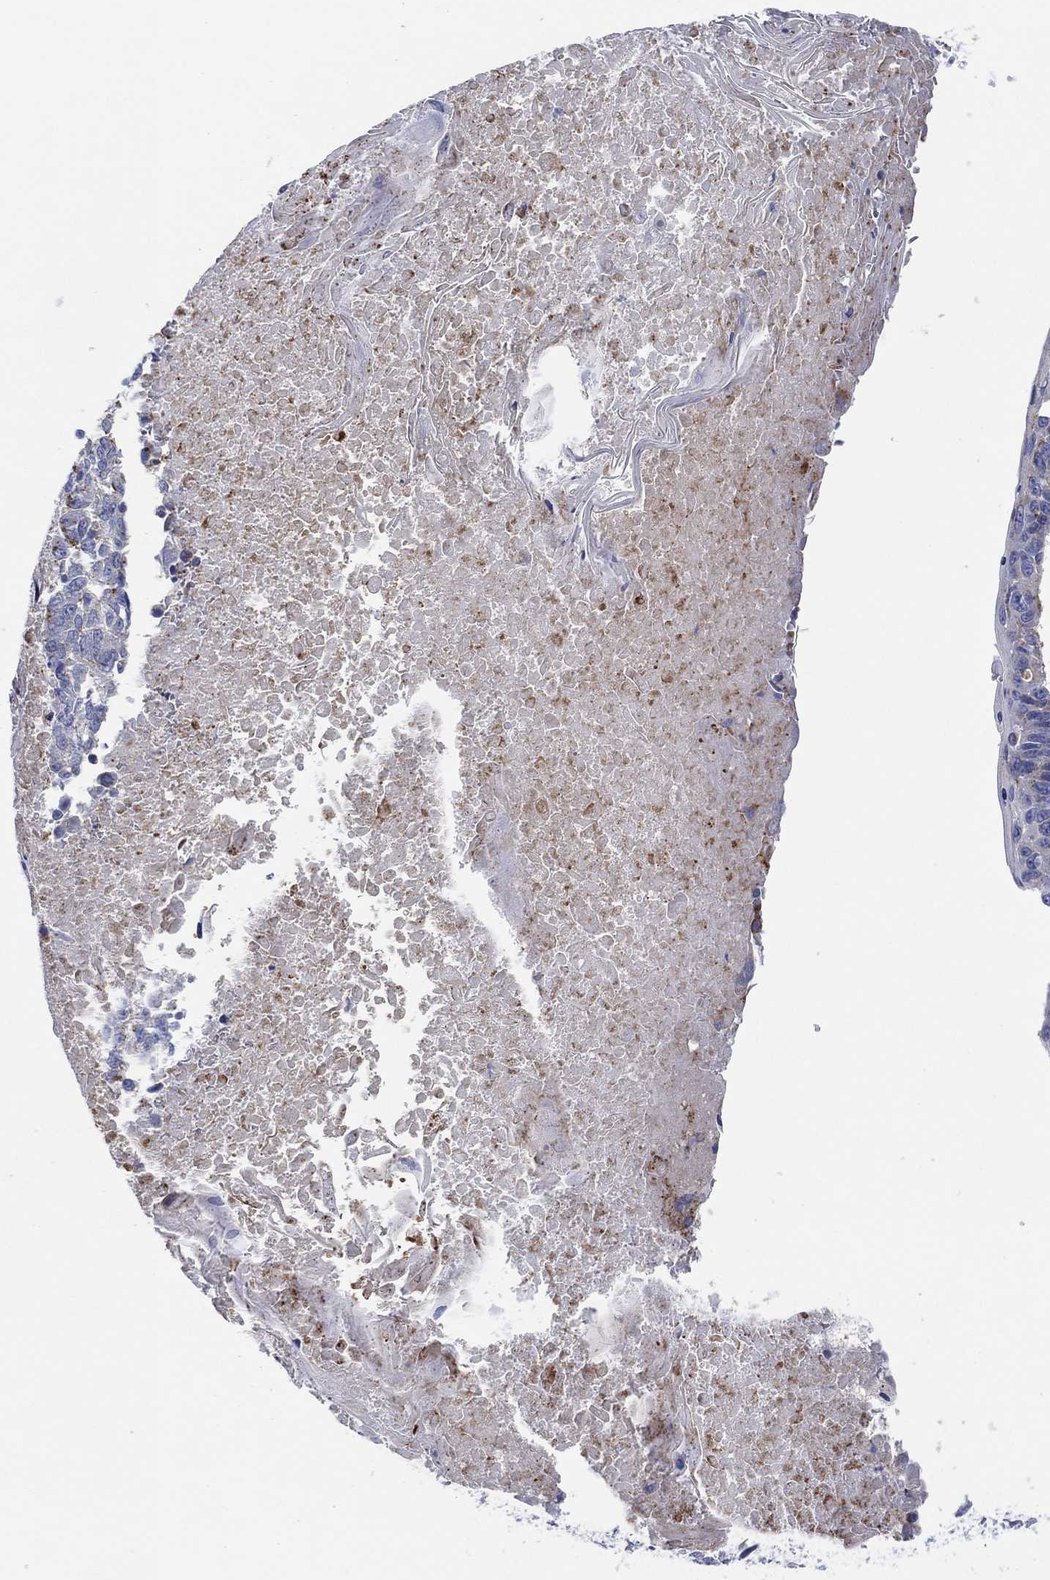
{"staining": {"intensity": "negative", "quantity": "none", "location": "none"}, "tissue": "lung cancer", "cell_type": "Tumor cells", "image_type": "cancer", "snomed": [{"axis": "morphology", "description": "Squamous cell carcinoma, NOS"}, {"axis": "topography", "description": "Lung"}], "caption": "An image of human lung cancer (squamous cell carcinoma) is negative for staining in tumor cells. (DAB immunohistochemistry (IHC) visualized using brightfield microscopy, high magnification).", "gene": "GALNS", "patient": {"sex": "male", "age": 73}}